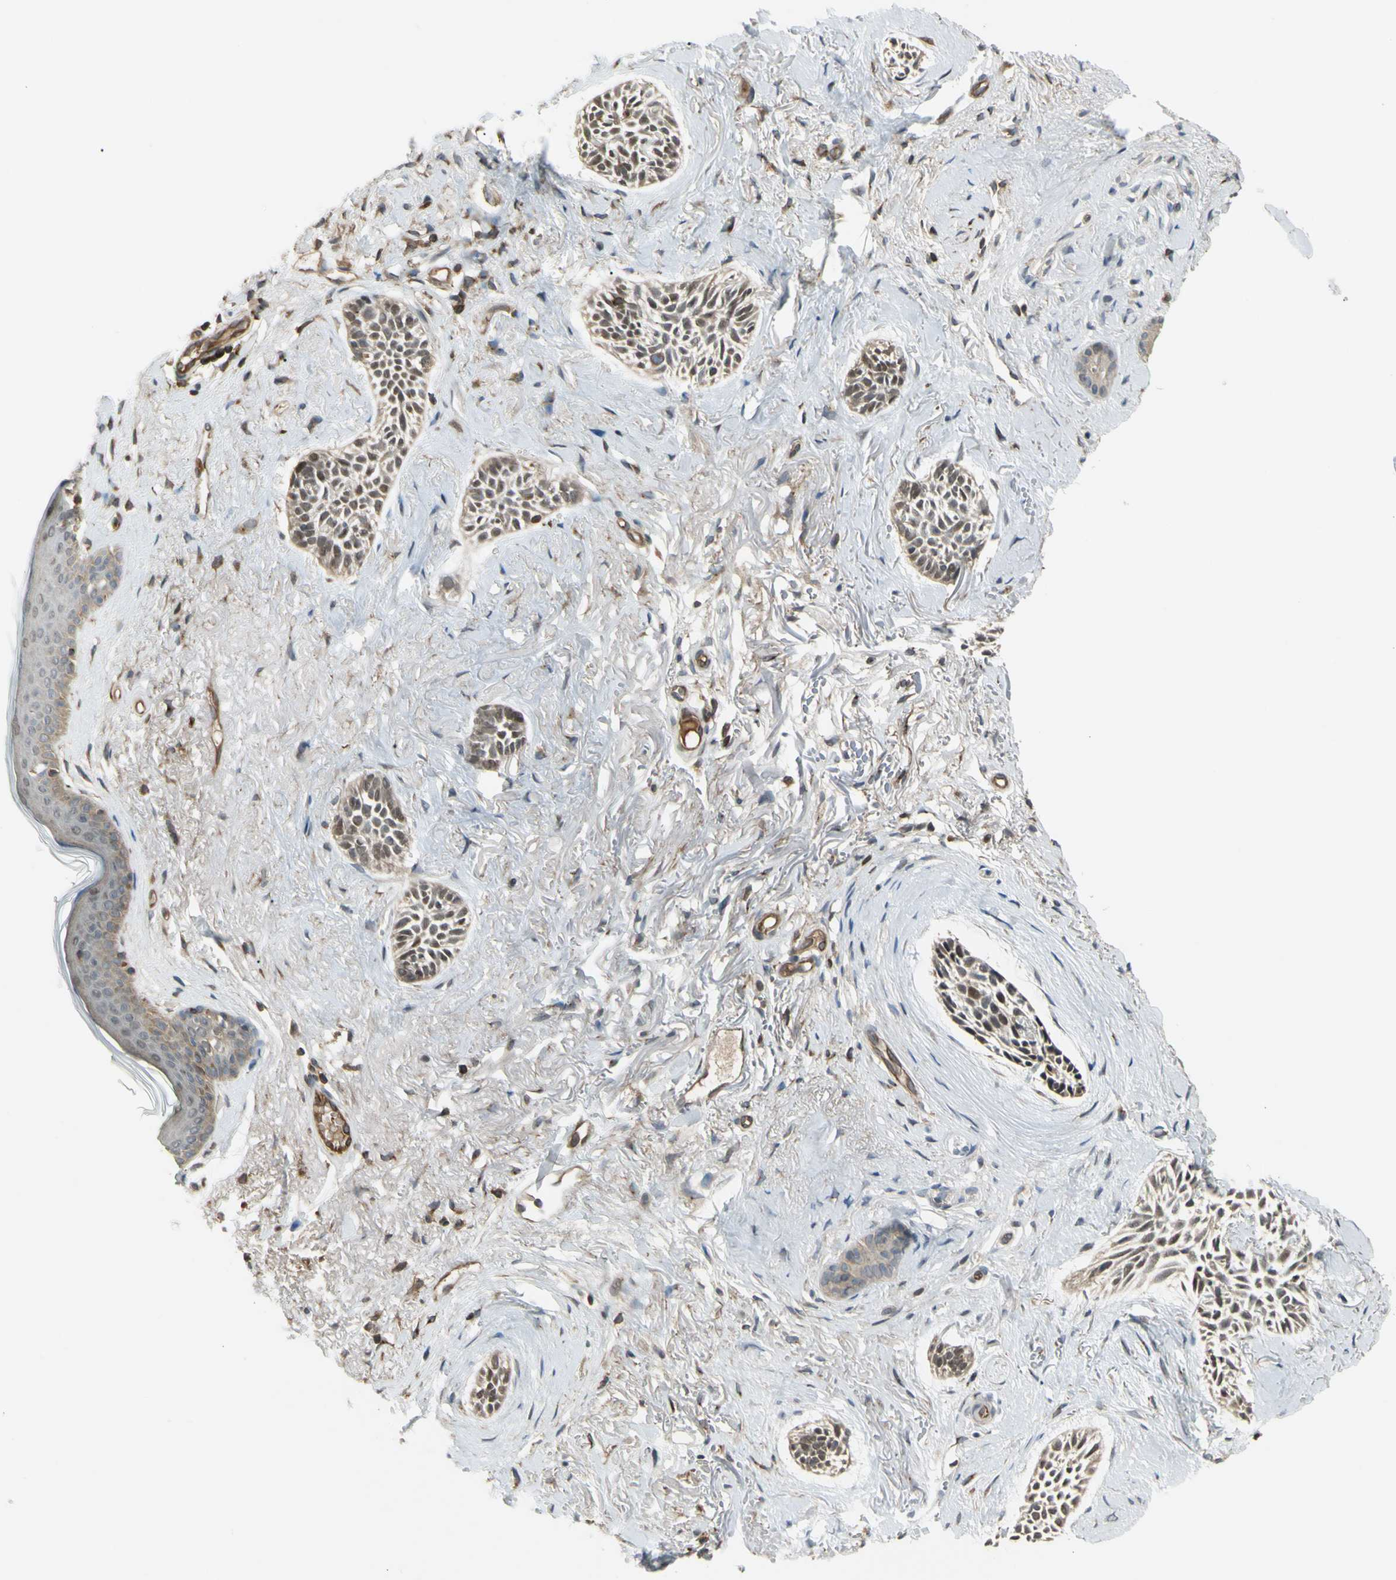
{"staining": {"intensity": "moderate", "quantity": "25%-75%", "location": "cytoplasmic/membranous,nuclear"}, "tissue": "skin cancer", "cell_type": "Tumor cells", "image_type": "cancer", "snomed": [{"axis": "morphology", "description": "Normal tissue, NOS"}, {"axis": "morphology", "description": "Basal cell carcinoma"}, {"axis": "topography", "description": "Skin"}], "caption": "A medium amount of moderate cytoplasmic/membranous and nuclear staining is identified in about 25%-75% of tumor cells in basal cell carcinoma (skin) tissue.", "gene": "FLII", "patient": {"sex": "female", "age": 84}}